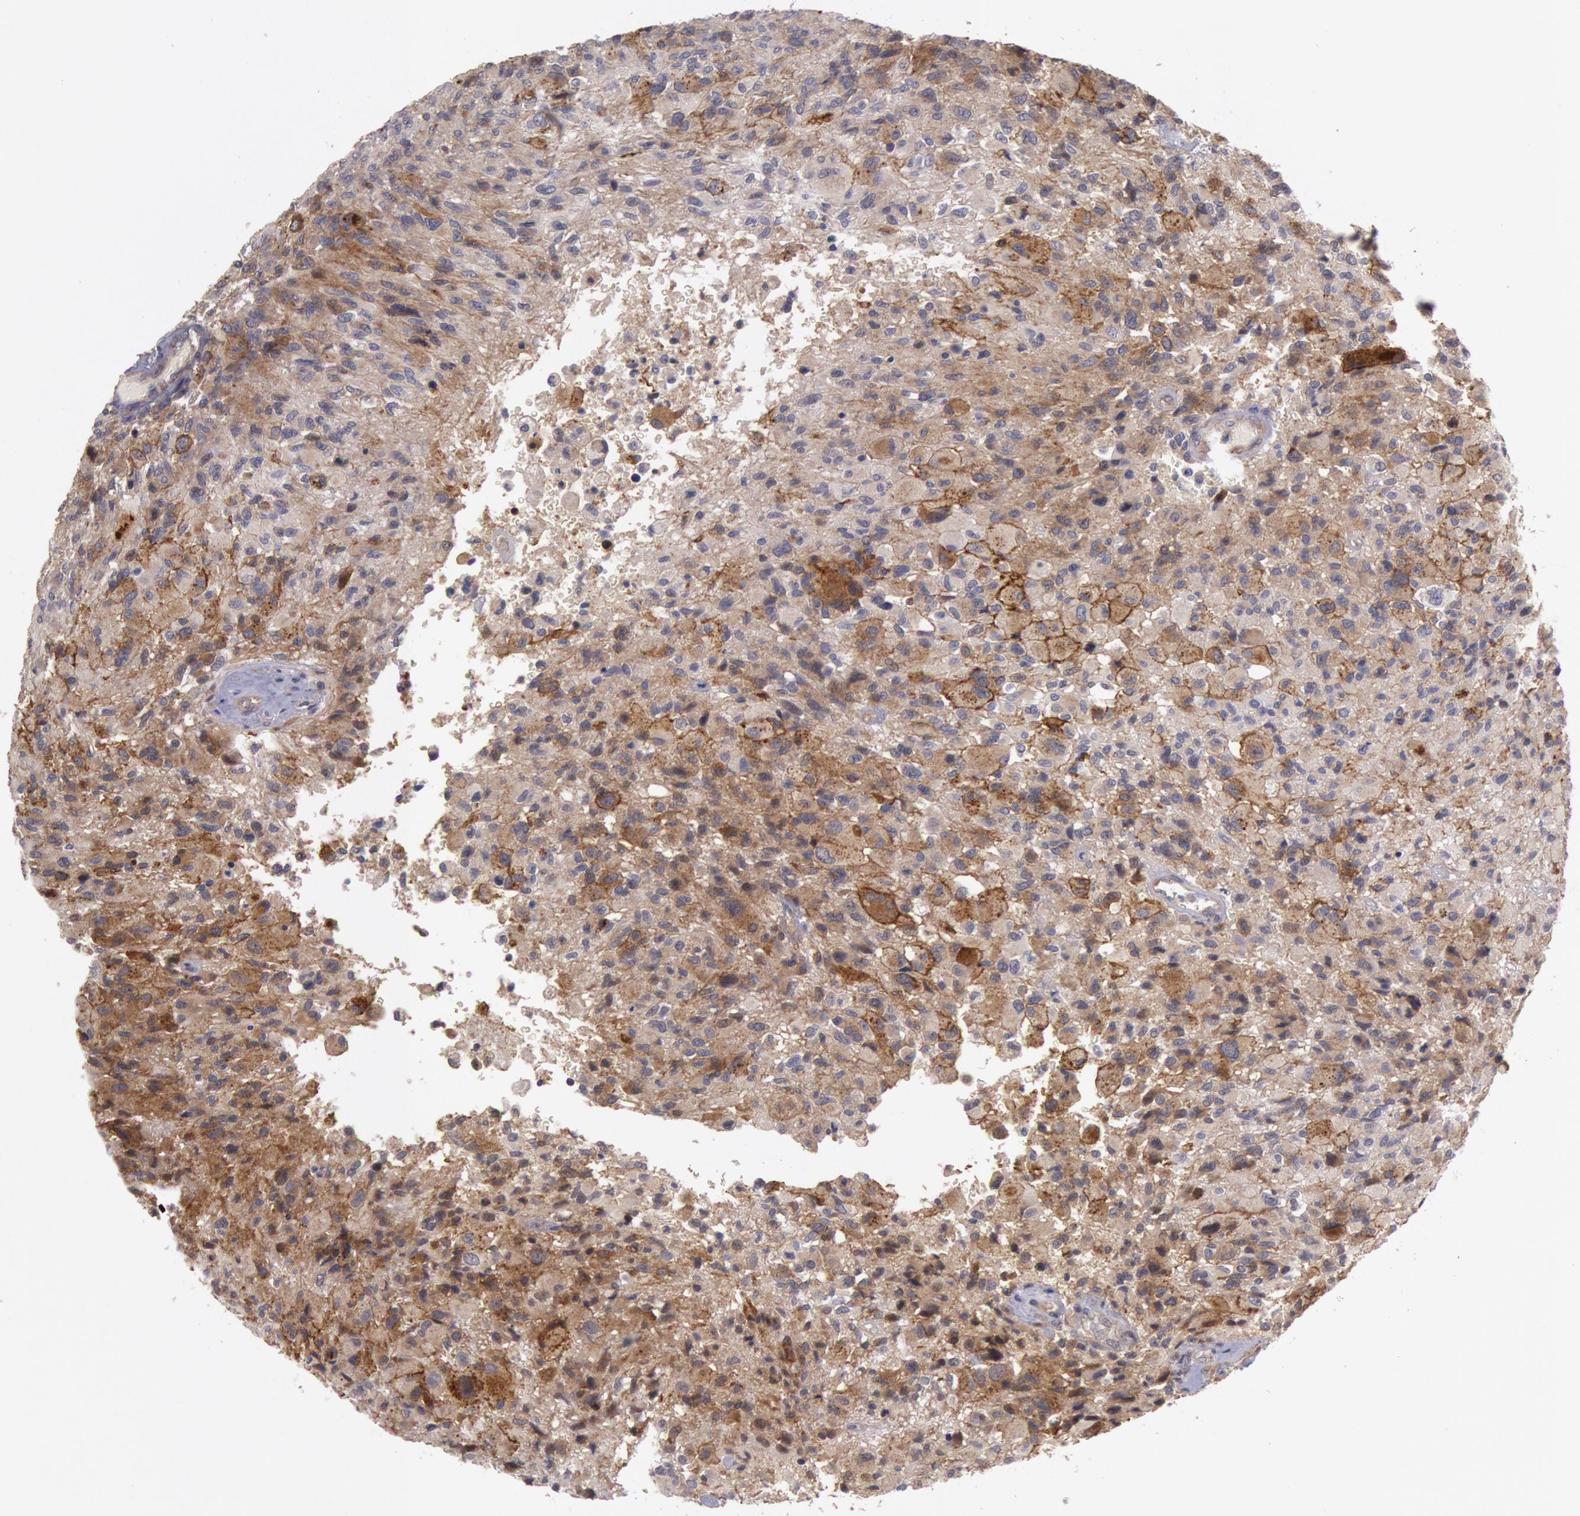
{"staining": {"intensity": "moderate", "quantity": ">75%", "location": "cytoplasmic/membranous,nuclear"}, "tissue": "glioma", "cell_type": "Tumor cells", "image_type": "cancer", "snomed": [{"axis": "morphology", "description": "Glioma, malignant, High grade"}, {"axis": "topography", "description": "Brain"}], "caption": "Protein expression by IHC reveals moderate cytoplasmic/membranous and nuclear positivity in about >75% of tumor cells in malignant glioma (high-grade).", "gene": "TRIB2", "patient": {"sex": "male", "age": 69}}